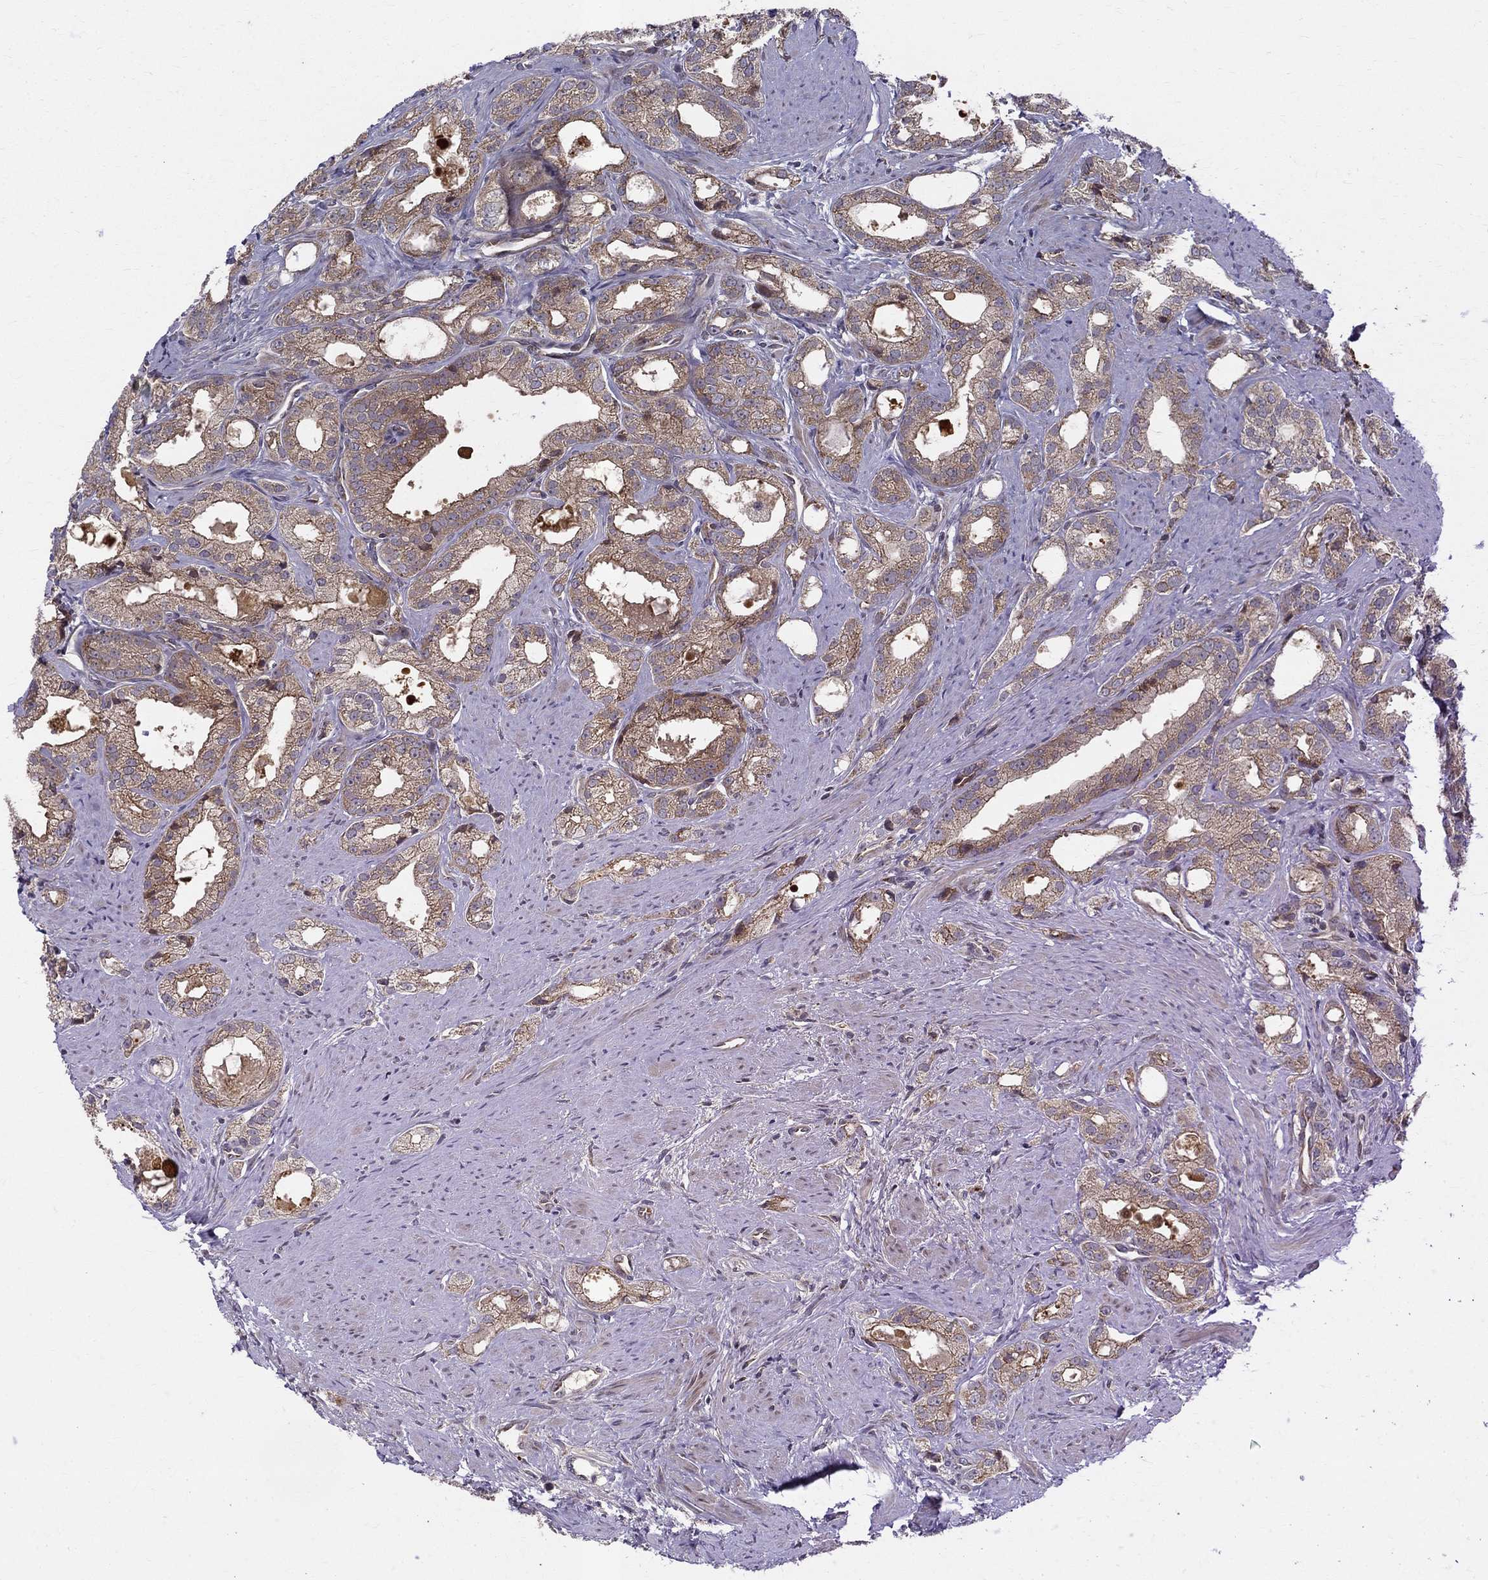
{"staining": {"intensity": "moderate", "quantity": ">75%", "location": "cytoplasmic/membranous"}, "tissue": "prostate cancer", "cell_type": "Tumor cells", "image_type": "cancer", "snomed": [{"axis": "morphology", "description": "Adenocarcinoma, NOS"}, {"axis": "morphology", "description": "Adenocarcinoma, High grade"}, {"axis": "topography", "description": "Prostate"}], "caption": "About >75% of tumor cells in human prostate adenocarcinoma display moderate cytoplasmic/membranous protein positivity as visualized by brown immunohistochemical staining.", "gene": "WDR19", "patient": {"sex": "male", "age": 70}}